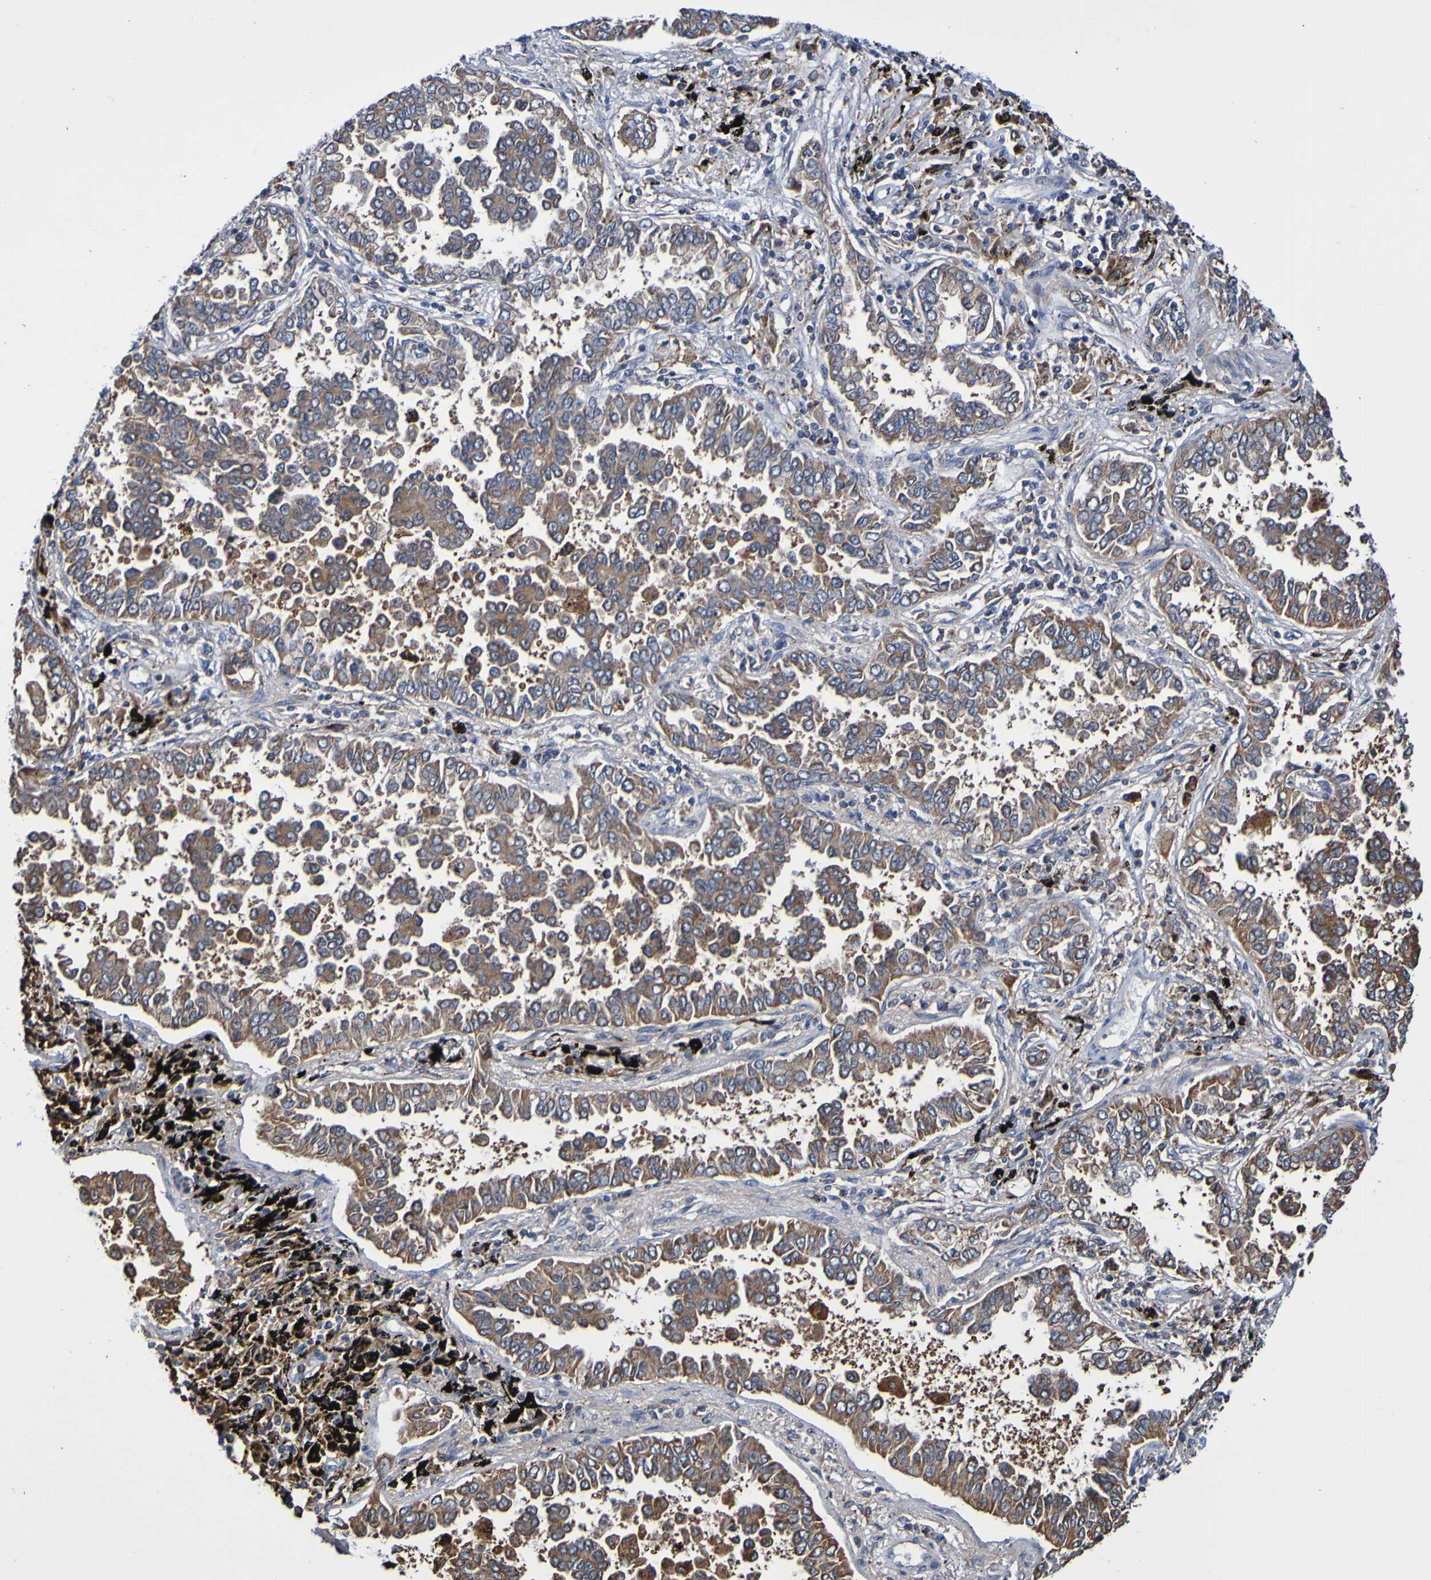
{"staining": {"intensity": "moderate", "quantity": ">75%", "location": "cytoplasmic/membranous"}, "tissue": "lung cancer", "cell_type": "Tumor cells", "image_type": "cancer", "snomed": [{"axis": "morphology", "description": "Normal tissue, NOS"}, {"axis": "morphology", "description": "Adenocarcinoma, NOS"}, {"axis": "topography", "description": "Lung"}], "caption": "Lung cancer stained with a protein marker shows moderate staining in tumor cells.", "gene": "AXIN1", "patient": {"sex": "male", "age": 59}}